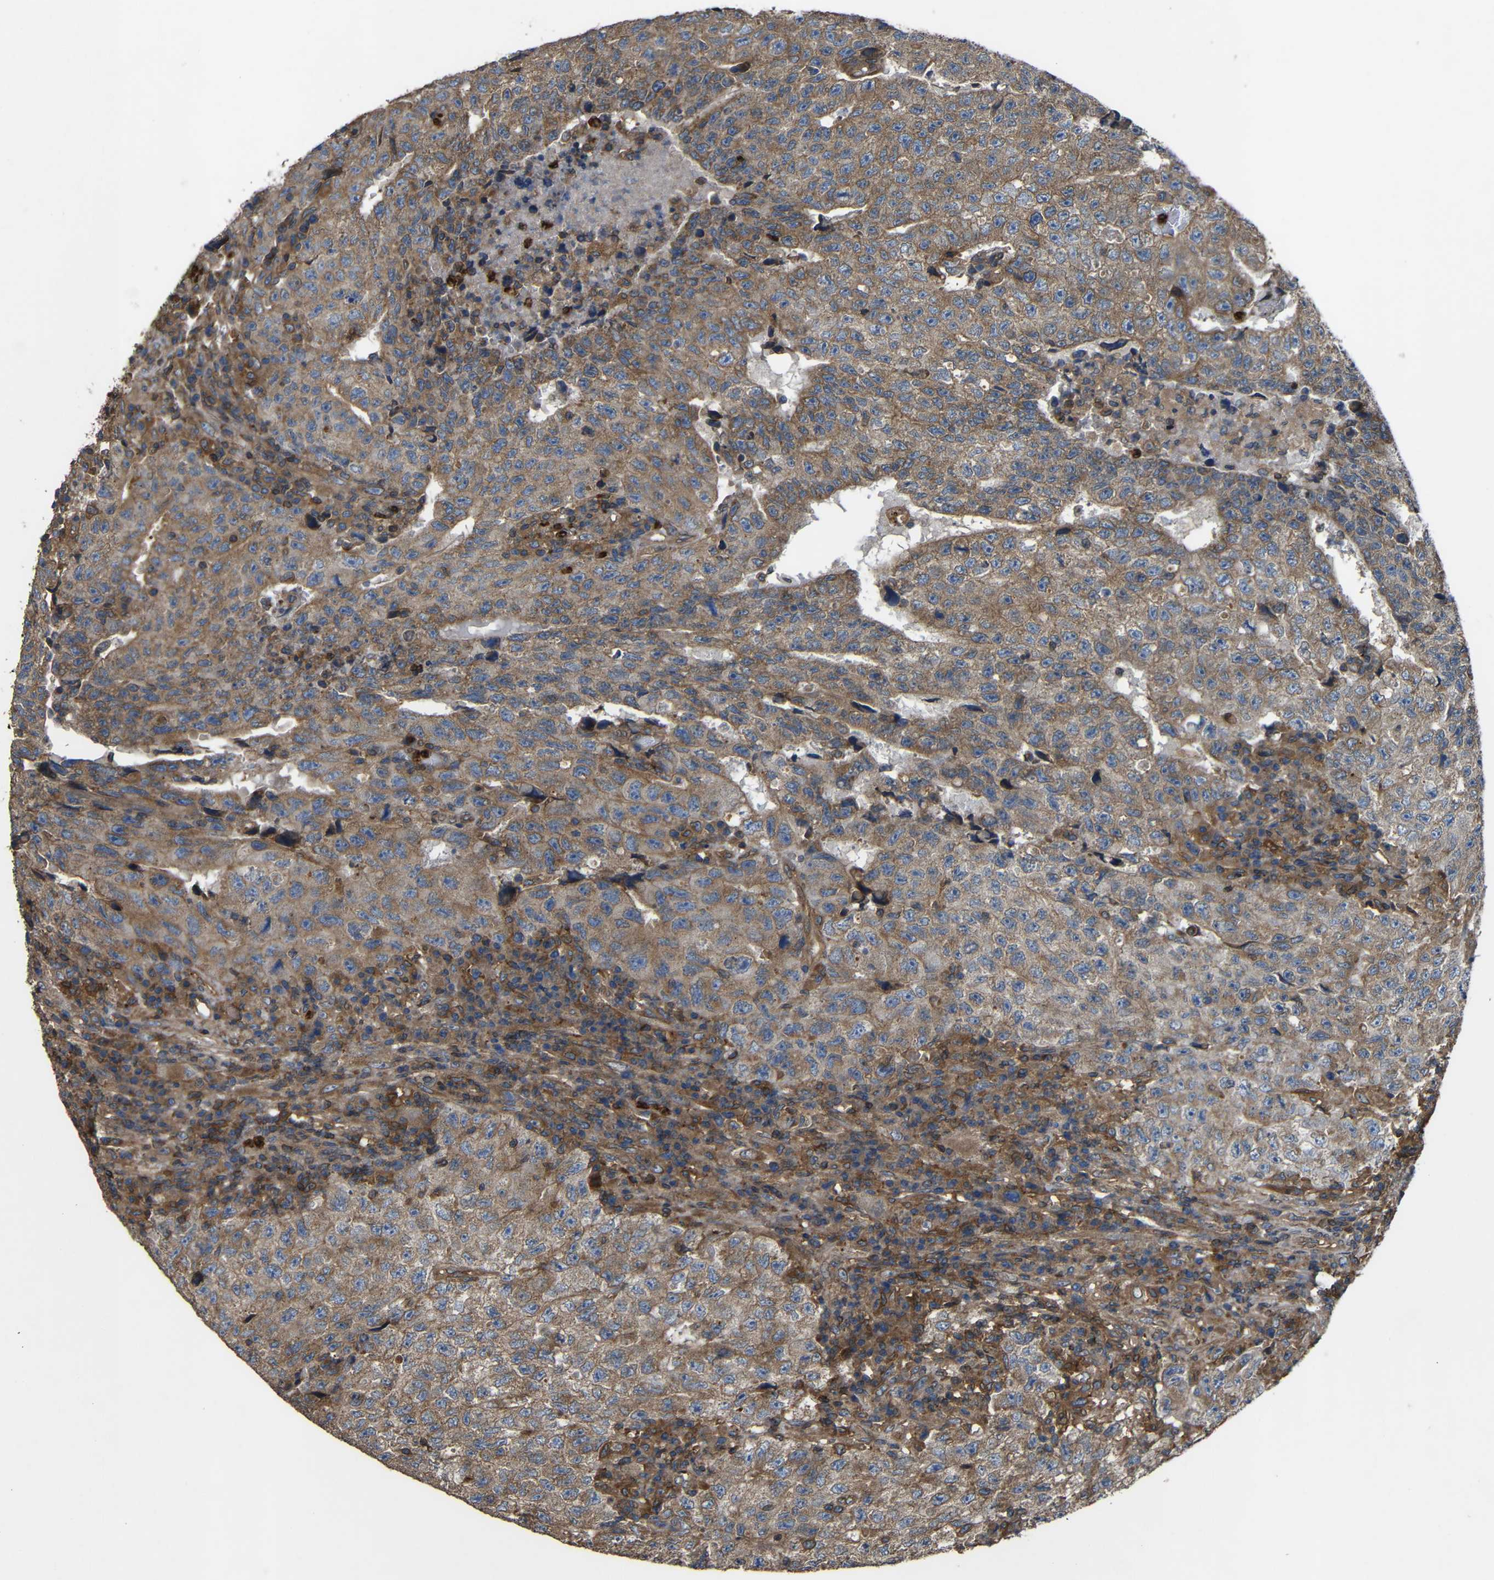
{"staining": {"intensity": "moderate", "quantity": ">75%", "location": "cytoplasmic/membranous"}, "tissue": "testis cancer", "cell_type": "Tumor cells", "image_type": "cancer", "snomed": [{"axis": "morphology", "description": "Necrosis, NOS"}, {"axis": "morphology", "description": "Carcinoma, Embryonal, NOS"}, {"axis": "topography", "description": "Testis"}], "caption": "DAB immunohistochemical staining of testis embryonal carcinoma reveals moderate cytoplasmic/membranous protein expression in about >75% of tumor cells.", "gene": "TREM2", "patient": {"sex": "male", "age": 19}}